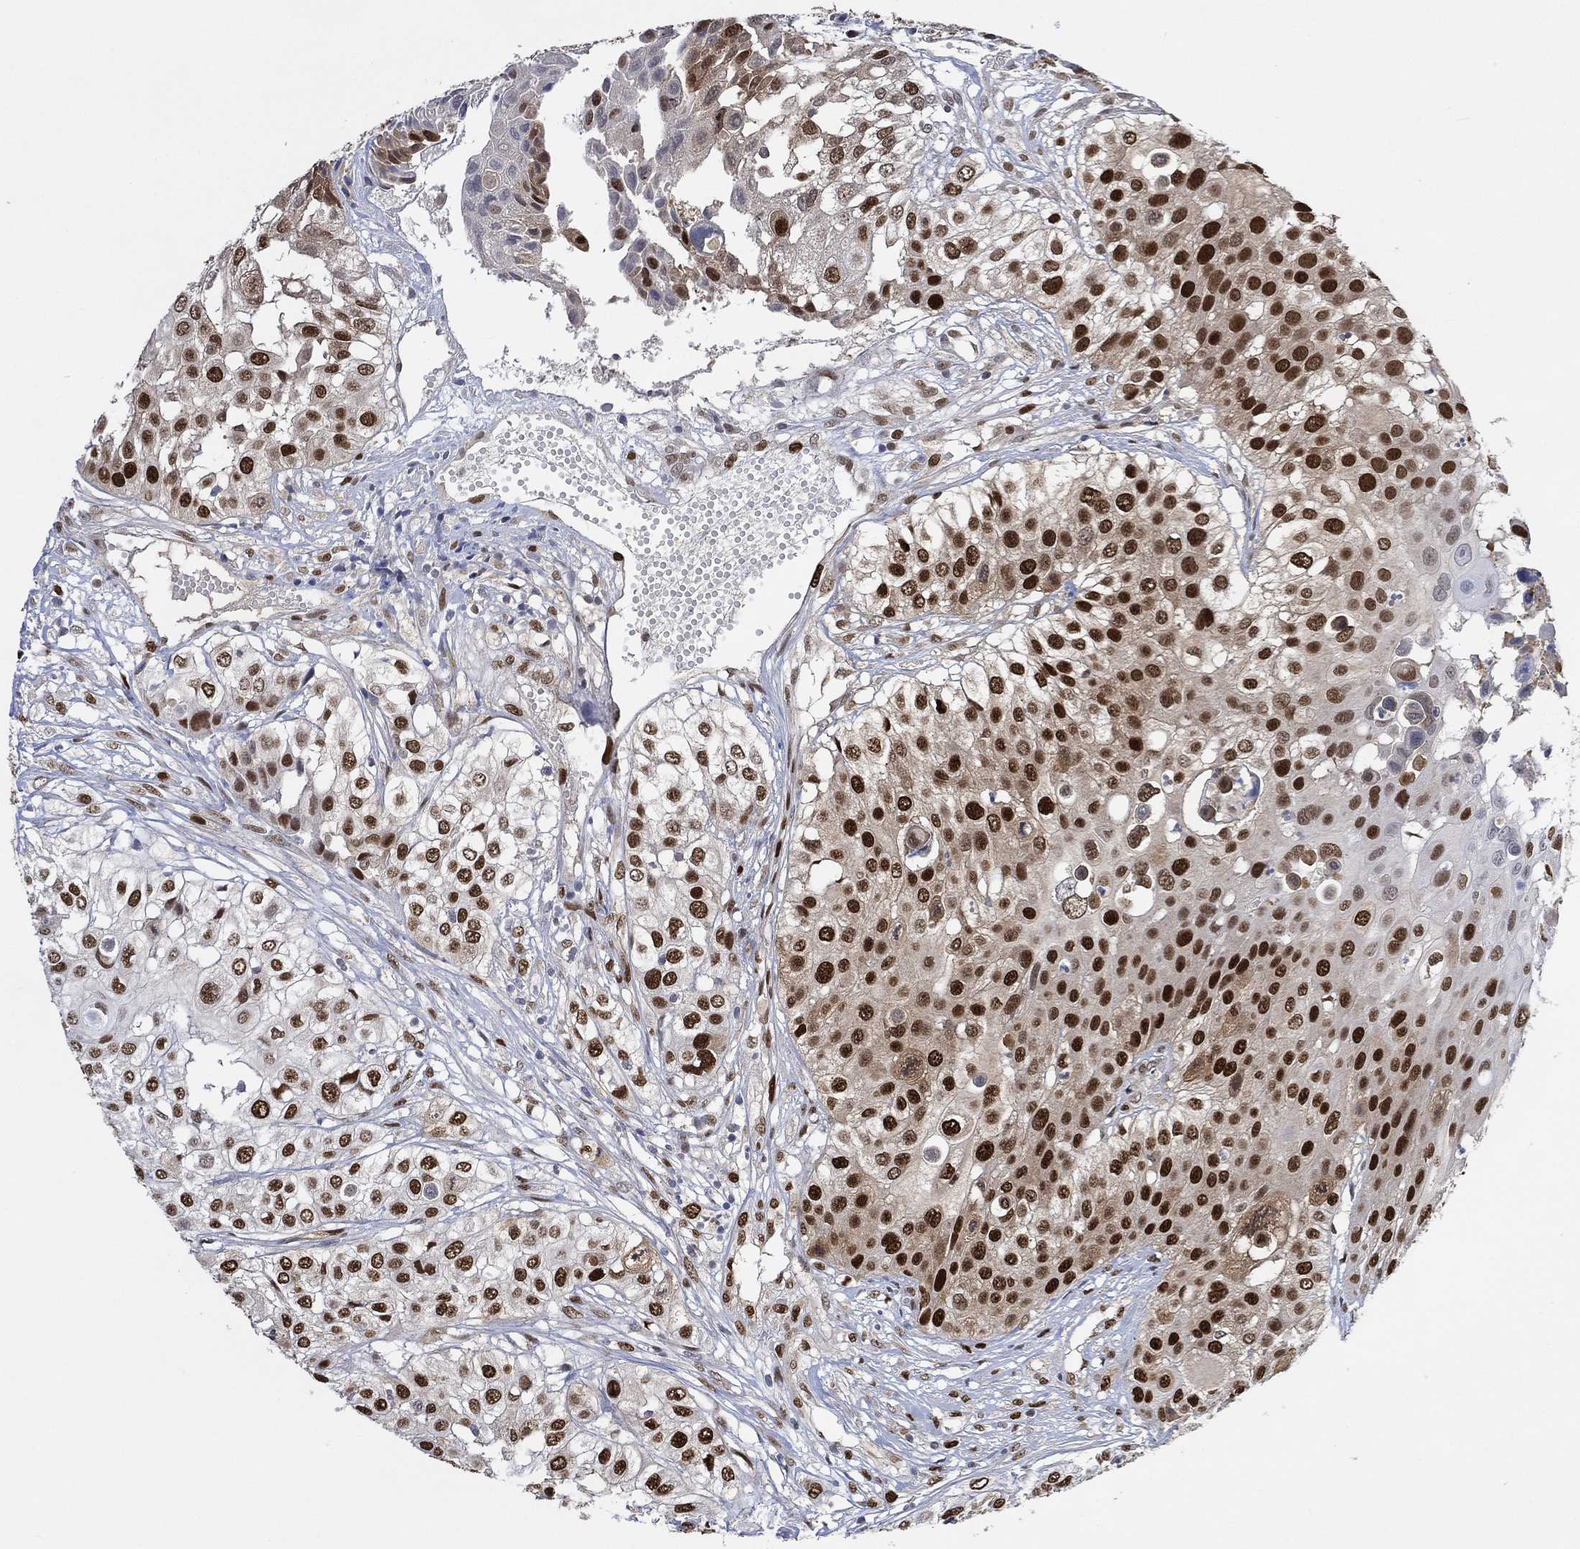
{"staining": {"intensity": "strong", "quantity": ">75%", "location": "nuclear"}, "tissue": "urothelial cancer", "cell_type": "Tumor cells", "image_type": "cancer", "snomed": [{"axis": "morphology", "description": "Urothelial carcinoma, High grade"}, {"axis": "topography", "description": "Urinary bladder"}], "caption": "Protein staining of urothelial carcinoma (high-grade) tissue demonstrates strong nuclear staining in approximately >75% of tumor cells.", "gene": "RAD54L2", "patient": {"sex": "female", "age": 79}}